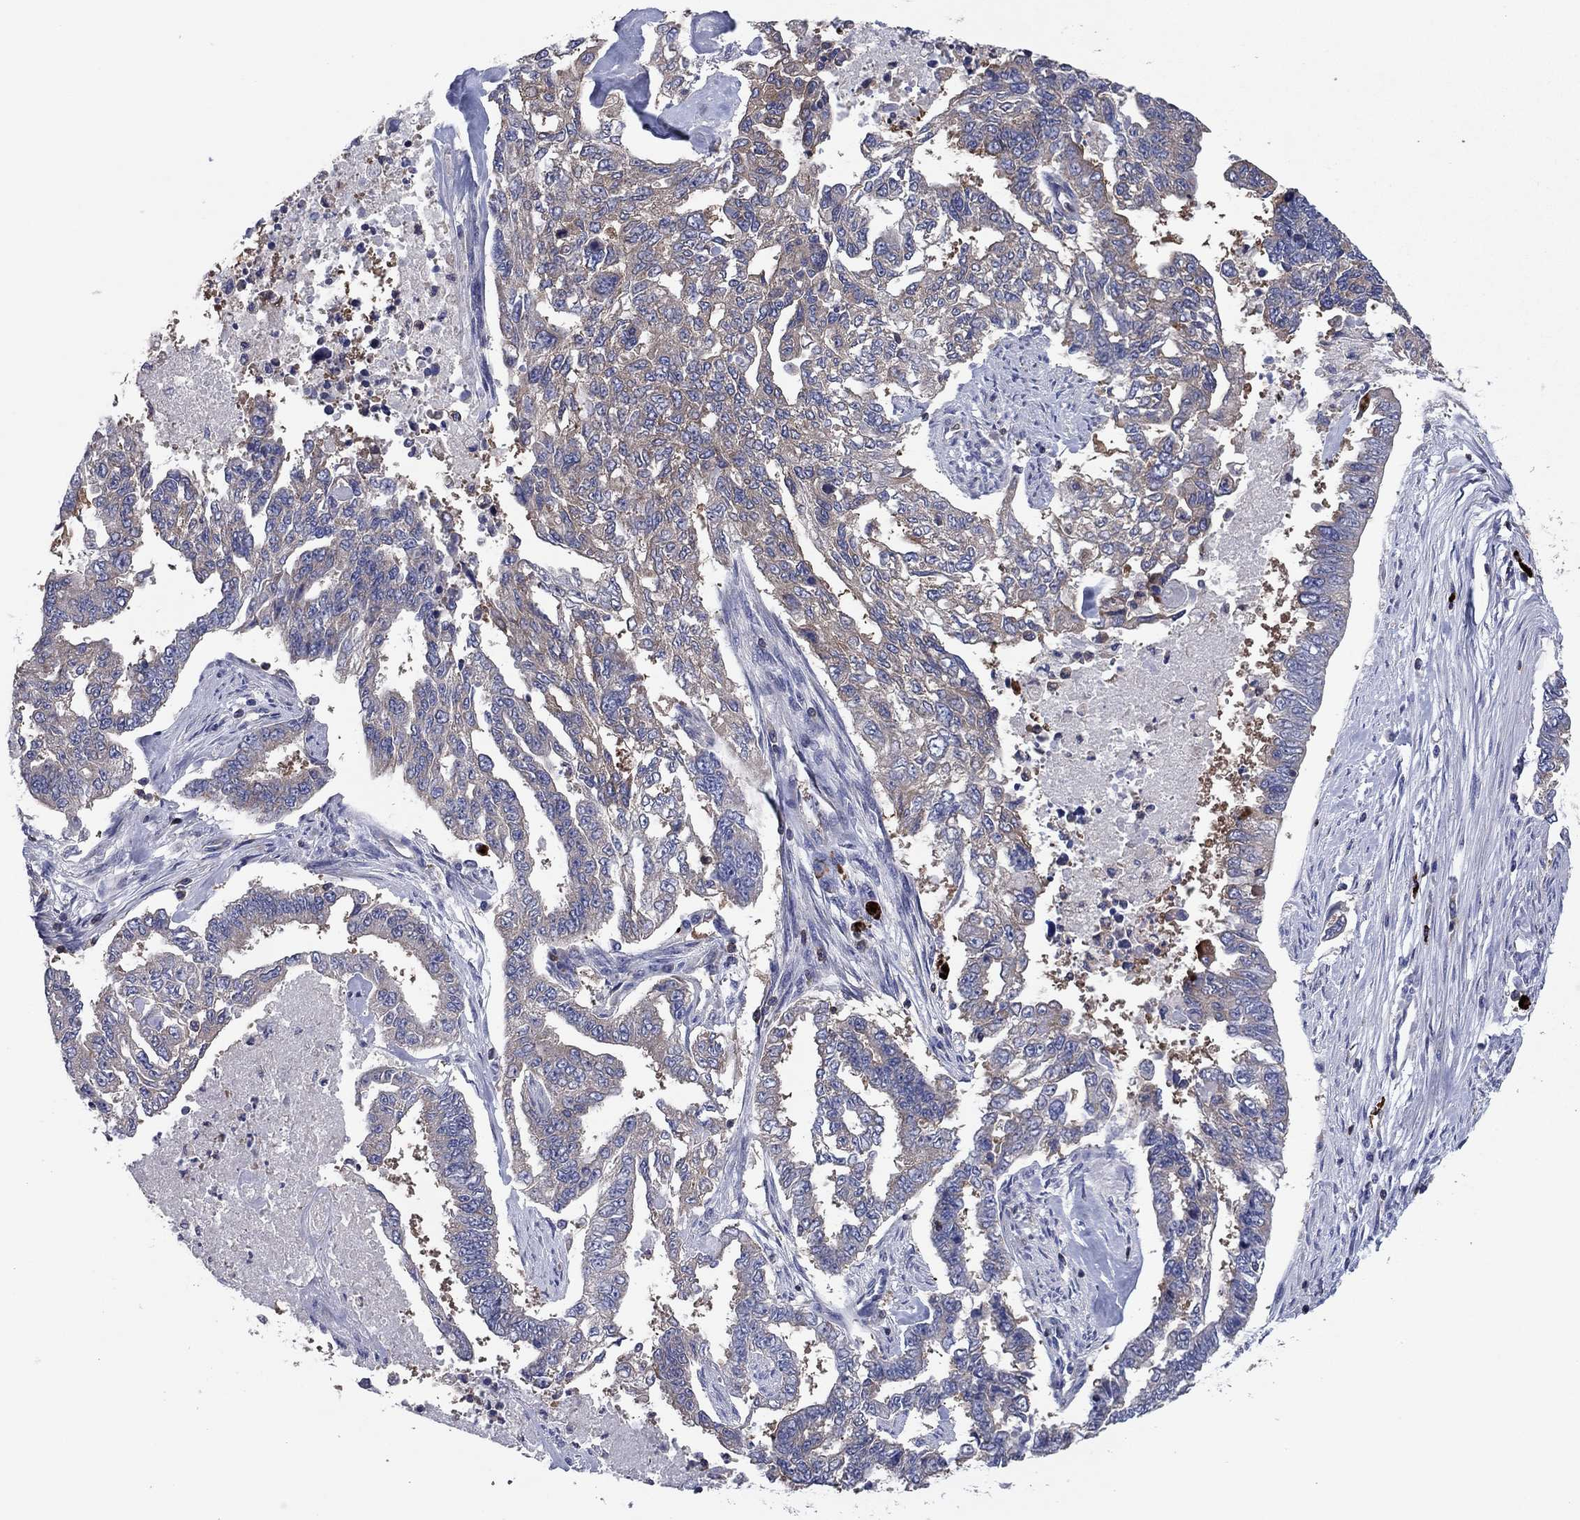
{"staining": {"intensity": "weak", "quantity": "25%-75%", "location": "cytoplasmic/membranous"}, "tissue": "endometrial cancer", "cell_type": "Tumor cells", "image_type": "cancer", "snomed": [{"axis": "morphology", "description": "Adenocarcinoma, NOS"}, {"axis": "topography", "description": "Uterus"}], "caption": "Human endometrial cancer (adenocarcinoma) stained with a protein marker reveals weak staining in tumor cells.", "gene": "PVR", "patient": {"sex": "female", "age": 59}}